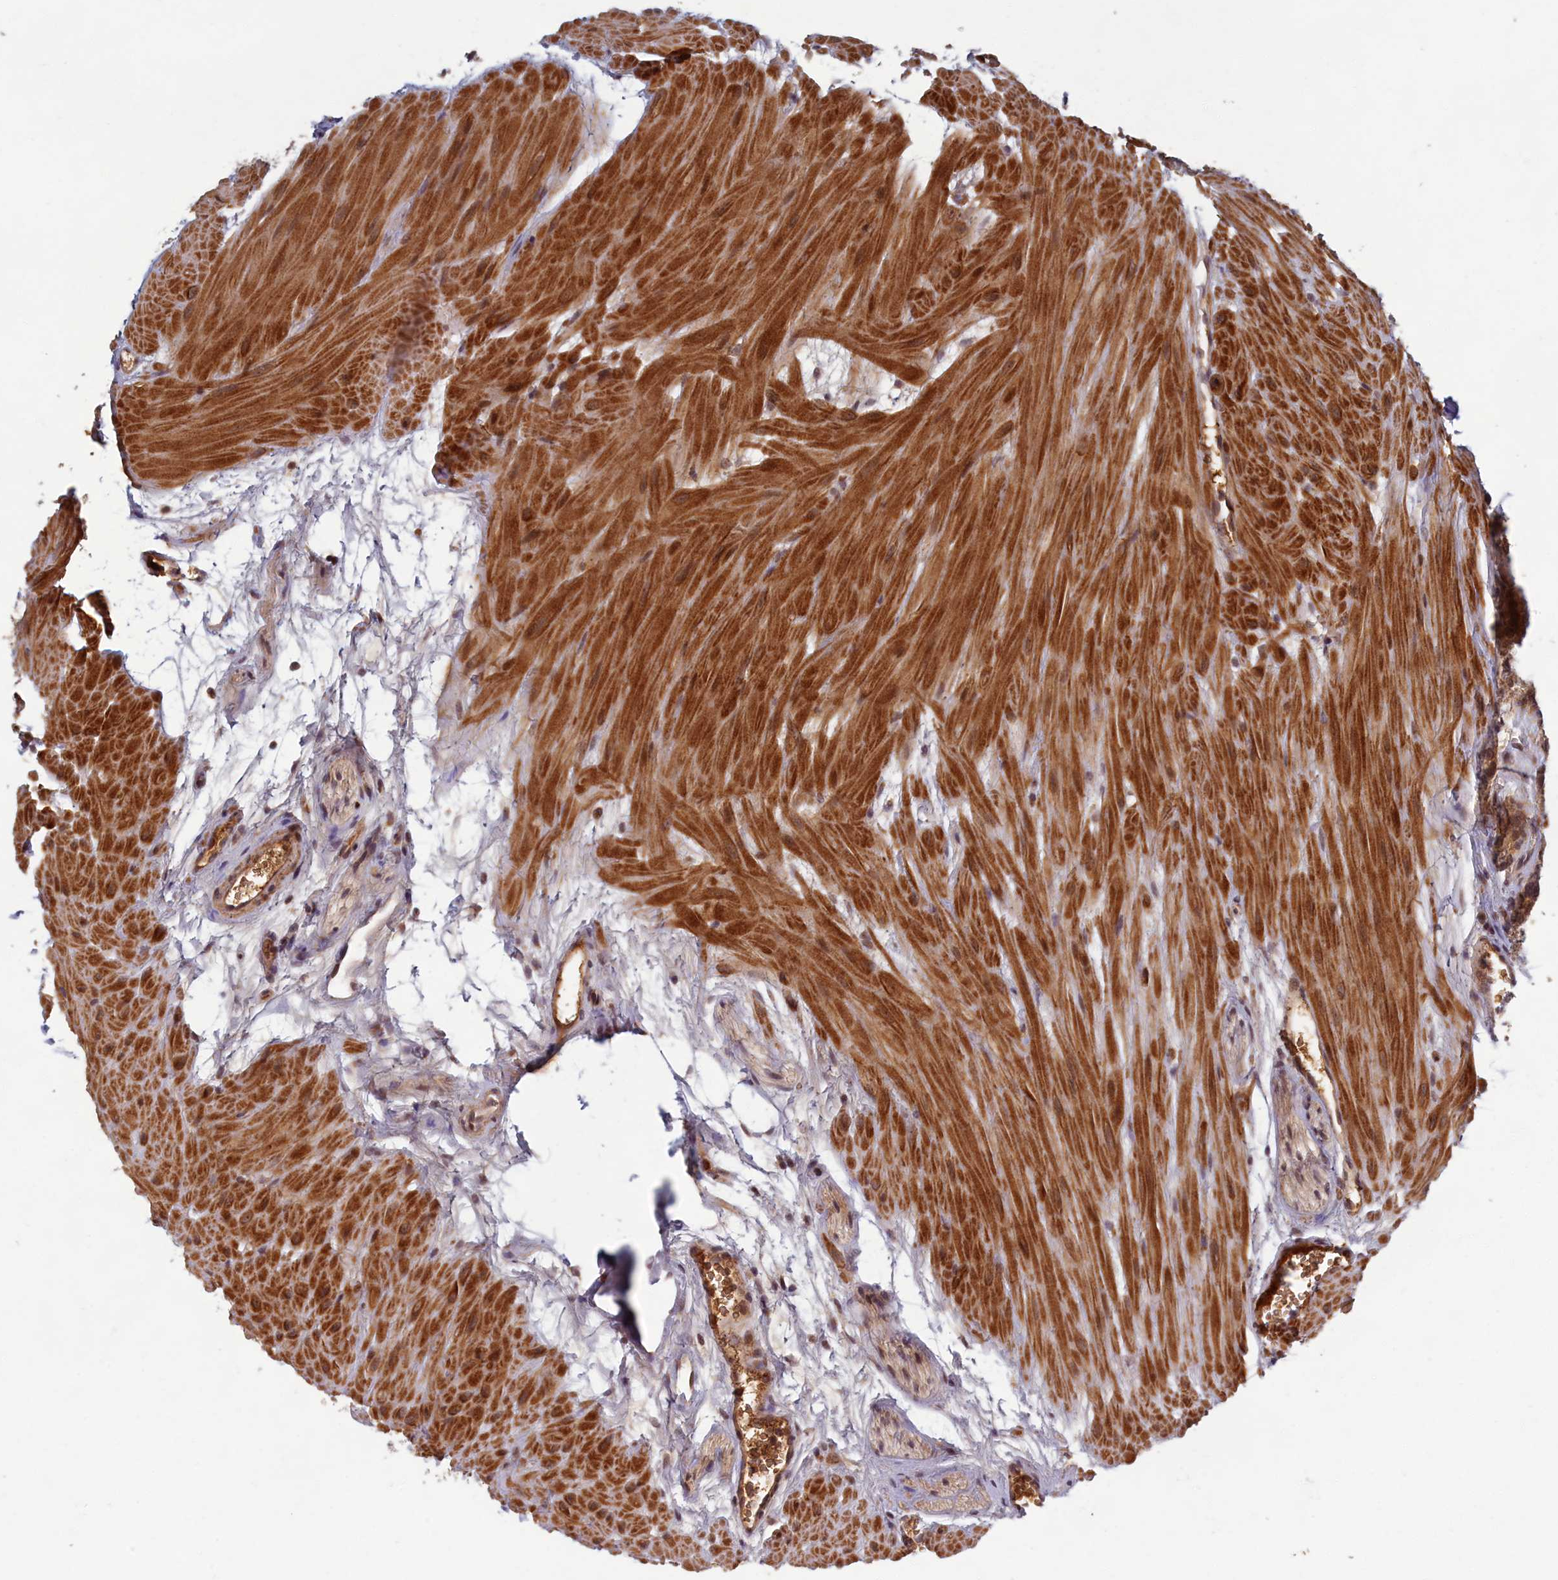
{"staining": {"intensity": "moderate", "quantity": ">75%", "location": "cytoplasmic/membranous"}, "tissue": "seminal vesicle", "cell_type": "Glandular cells", "image_type": "normal", "snomed": [{"axis": "morphology", "description": "Normal tissue, NOS"}, {"axis": "topography", "description": "Prostate"}, {"axis": "topography", "description": "Seminal veicle"}], "caption": "High-power microscopy captured an immunohistochemistry photomicrograph of benign seminal vesicle, revealing moderate cytoplasmic/membranous staining in about >75% of glandular cells.", "gene": "EARS2", "patient": {"sex": "male", "age": 59}}